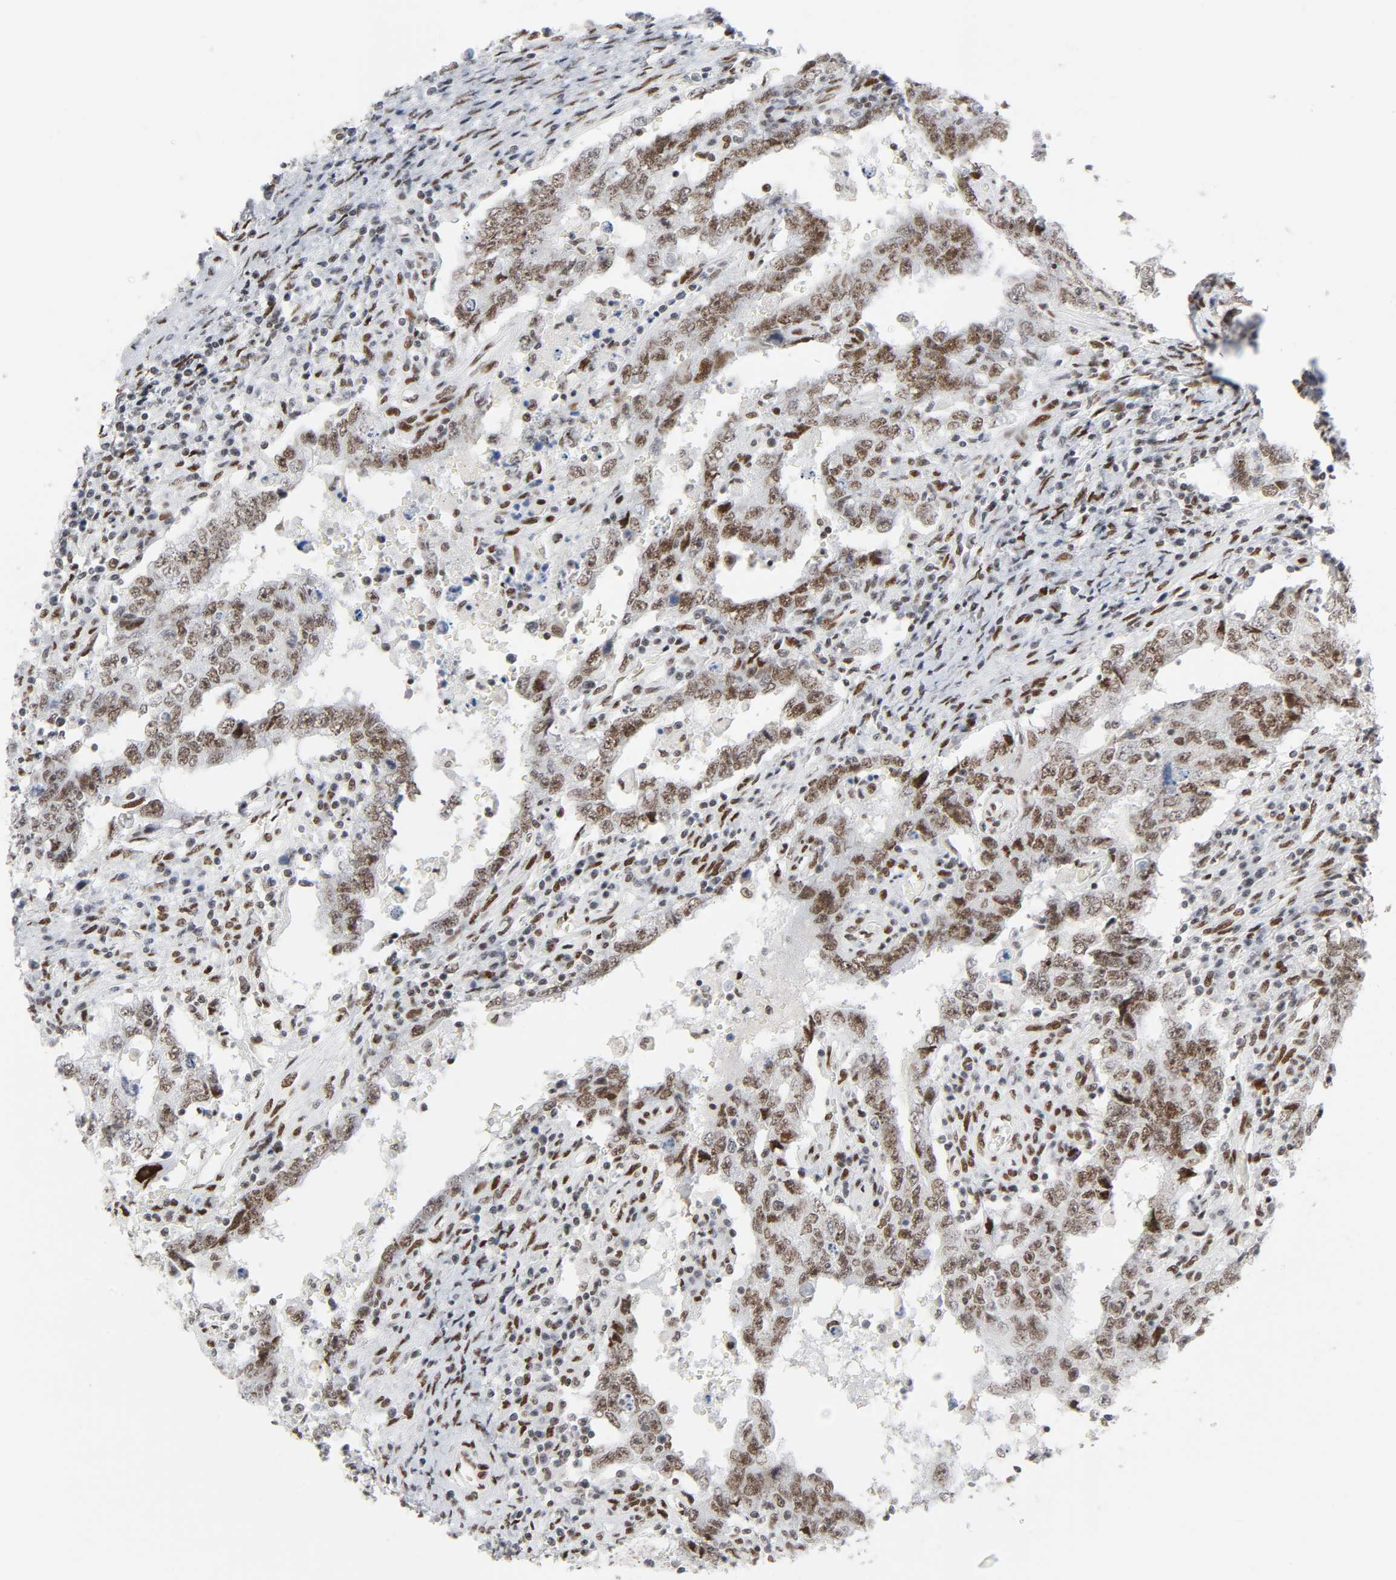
{"staining": {"intensity": "moderate", "quantity": ">75%", "location": "nuclear"}, "tissue": "testis cancer", "cell_type": "Tumor cells", "image_type": "cancer", "snomed": [{"axis": "morphology", "description": "Carcinoma, Embryonal, NOS"}, {"axis": "topography", "description": "Testis"}], "caption": "This is an image of immunohistochemistry (IHC) staining of testis embryonal carcinoma, which shows moderate positivity in the nuclear of tumor cells.", "gene": "HSF1", "patient": {"sex": "male", "age": 26}}